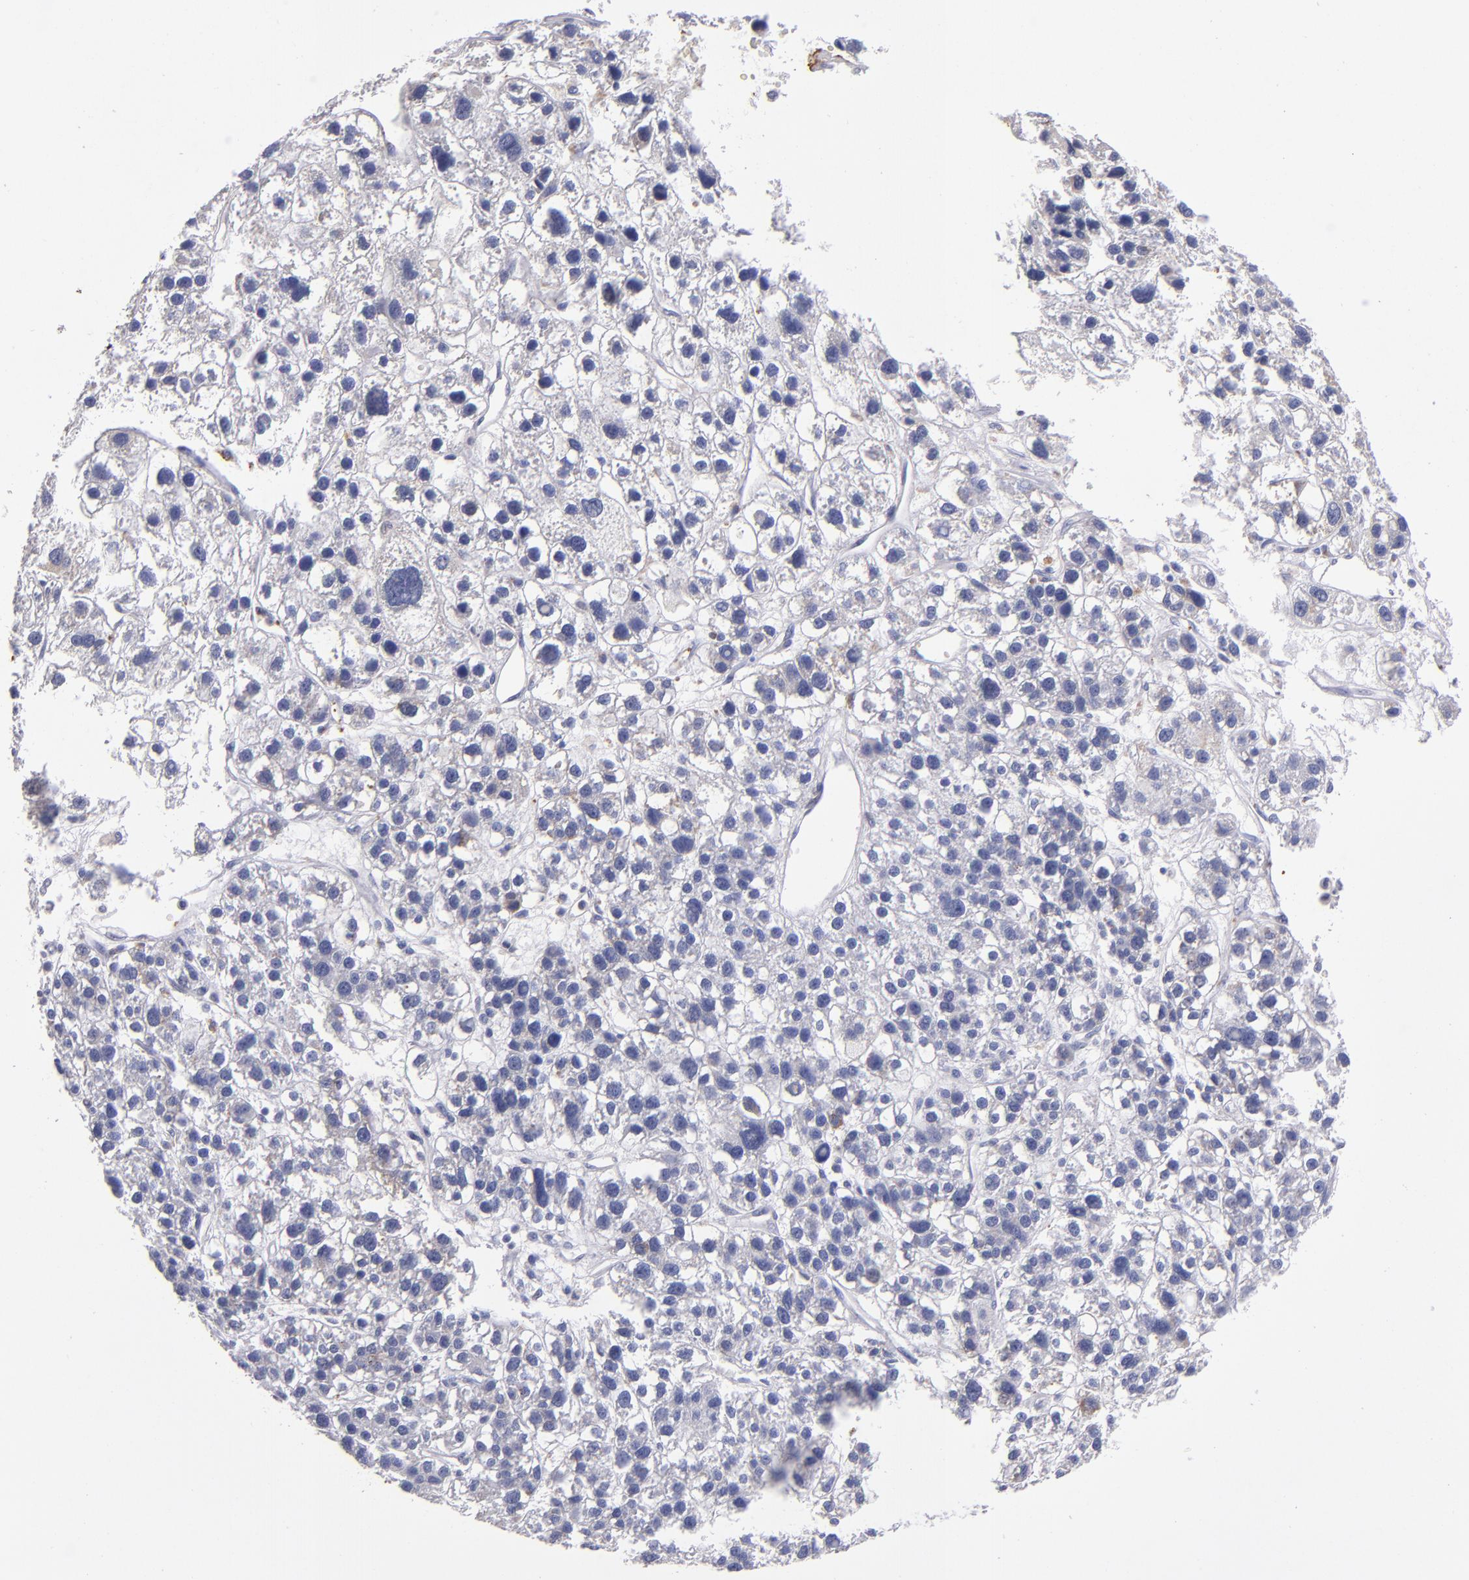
{"staining": {"intensity": "weak", "quantity": "<25%", "location": "cytoplasmic/membranous"}, "tissue": "liver cancer", "cell_type": "Tumor cells", "image_type": "cancer", "snomed": [{"axis": "morphology", "description": "Carcinoma, Hepatocellular, NOS"}, {"axis": "topography", "description": "Liver"}], "caption": "This is a photomicrograph of immunohistochemistry (IHC) staining of hepatocellular carcinoma (liver), which shows no staining in tumor cells.", "gene": "RAB41", "patient": {"sex": "female", "age": 85}}